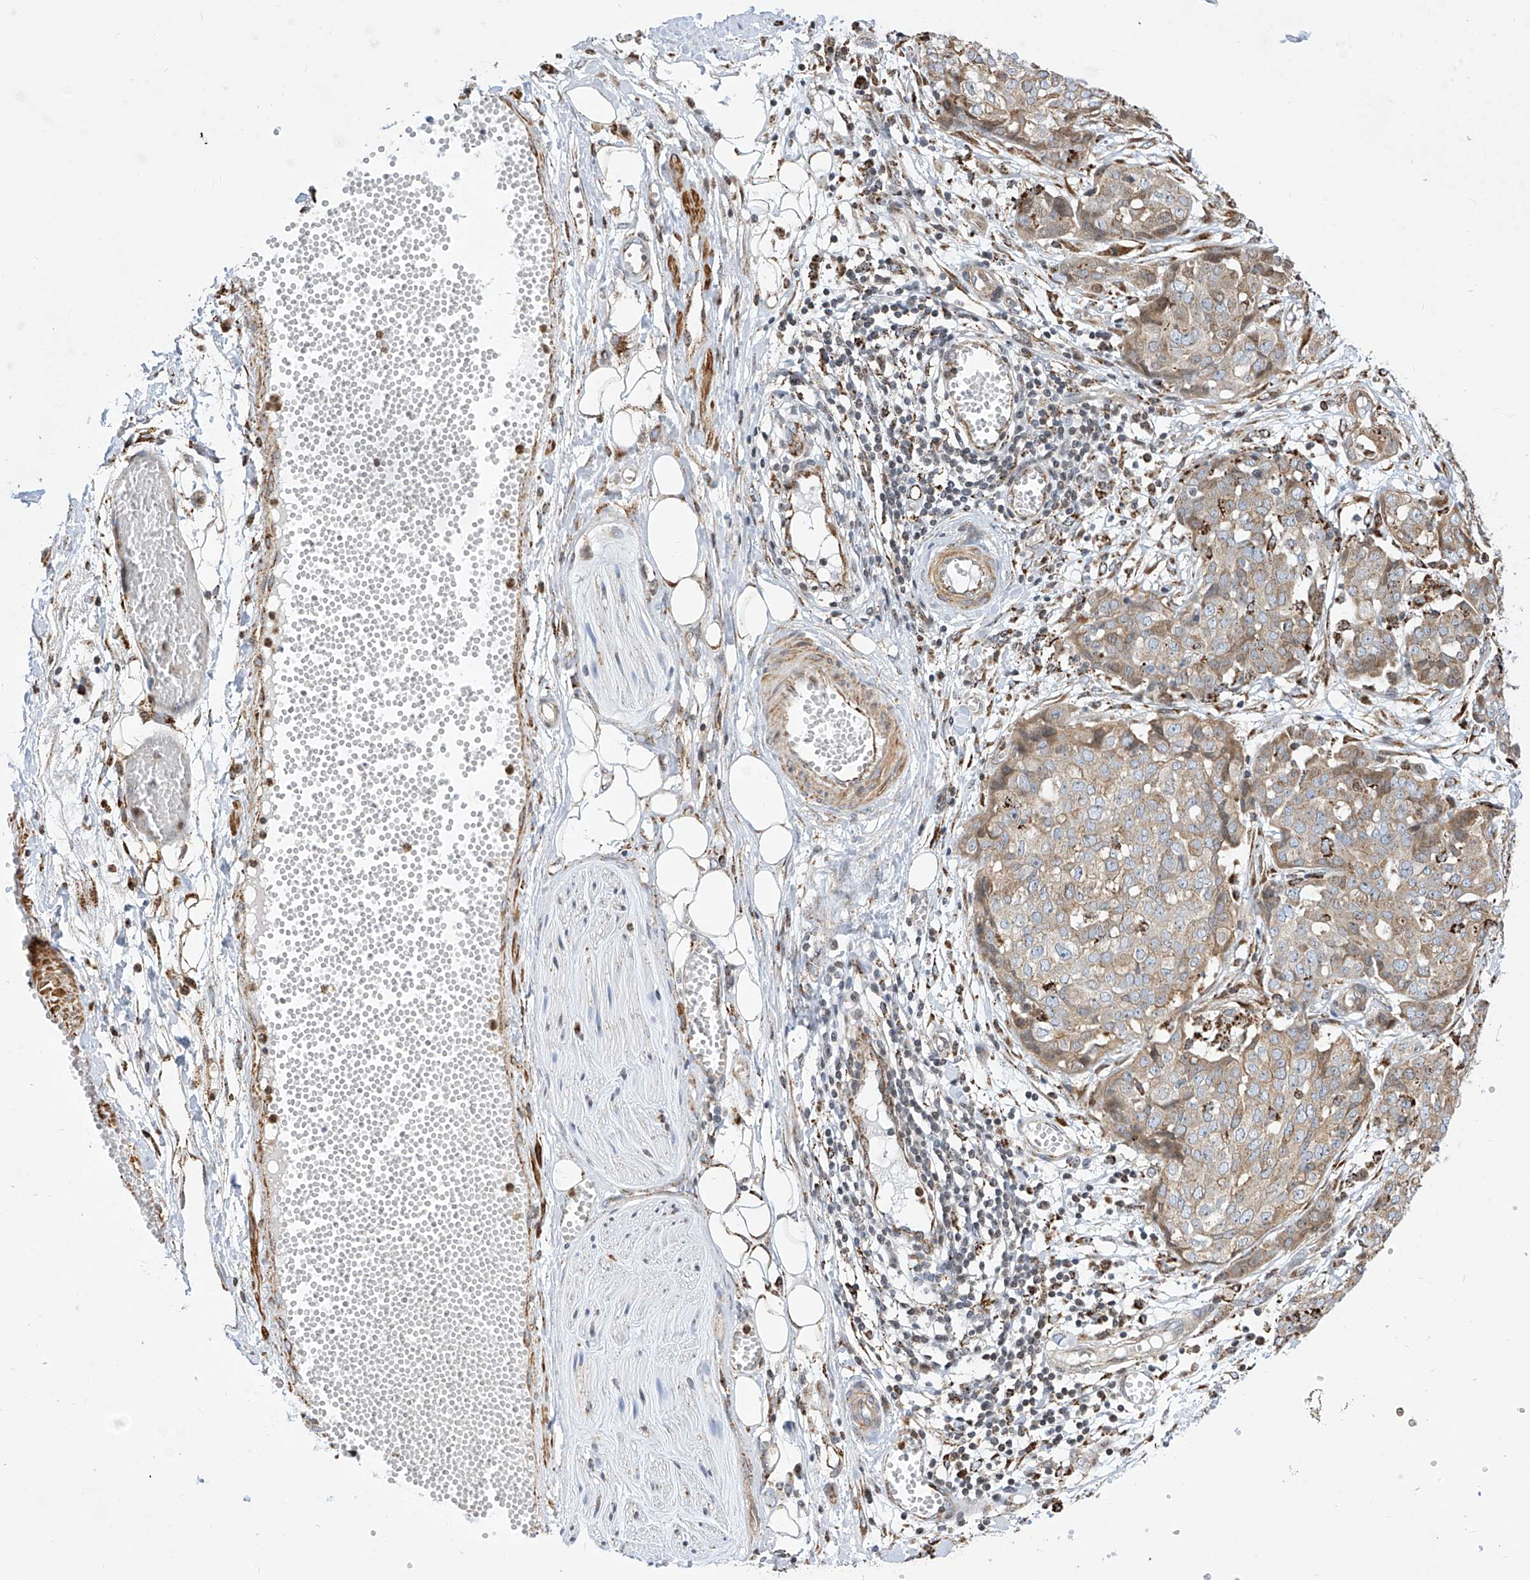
{"staining": {"intensity": "moderate", "quantity": "25%-75%", "location": "cytoplasmic/membranous"}, "tissue": "ovarian cancer", "cell_type": "Tumor cells", "image_type": "cancer", "snomed": [{"axis": "morphology", "description": "Cystadenocarcinoma, serous, NOS"}, {"axis": "topography", "description": "Soft tissue"}, {"axis": "topography", "description": "Ovary"}], "caption": "Moderate cytoplasmic/membranous positivity is present in approximately 25%-75% of tumor cells in ovarian cancer. The protein of interest is stained brown, and the nuclei are stained in blue (DAB (3,3'-diaminobenzidine) IHC with brightfield microscopy, high magnification).", "gene": "TTLL8", "patient": {"sex": "female", "age": 57}}